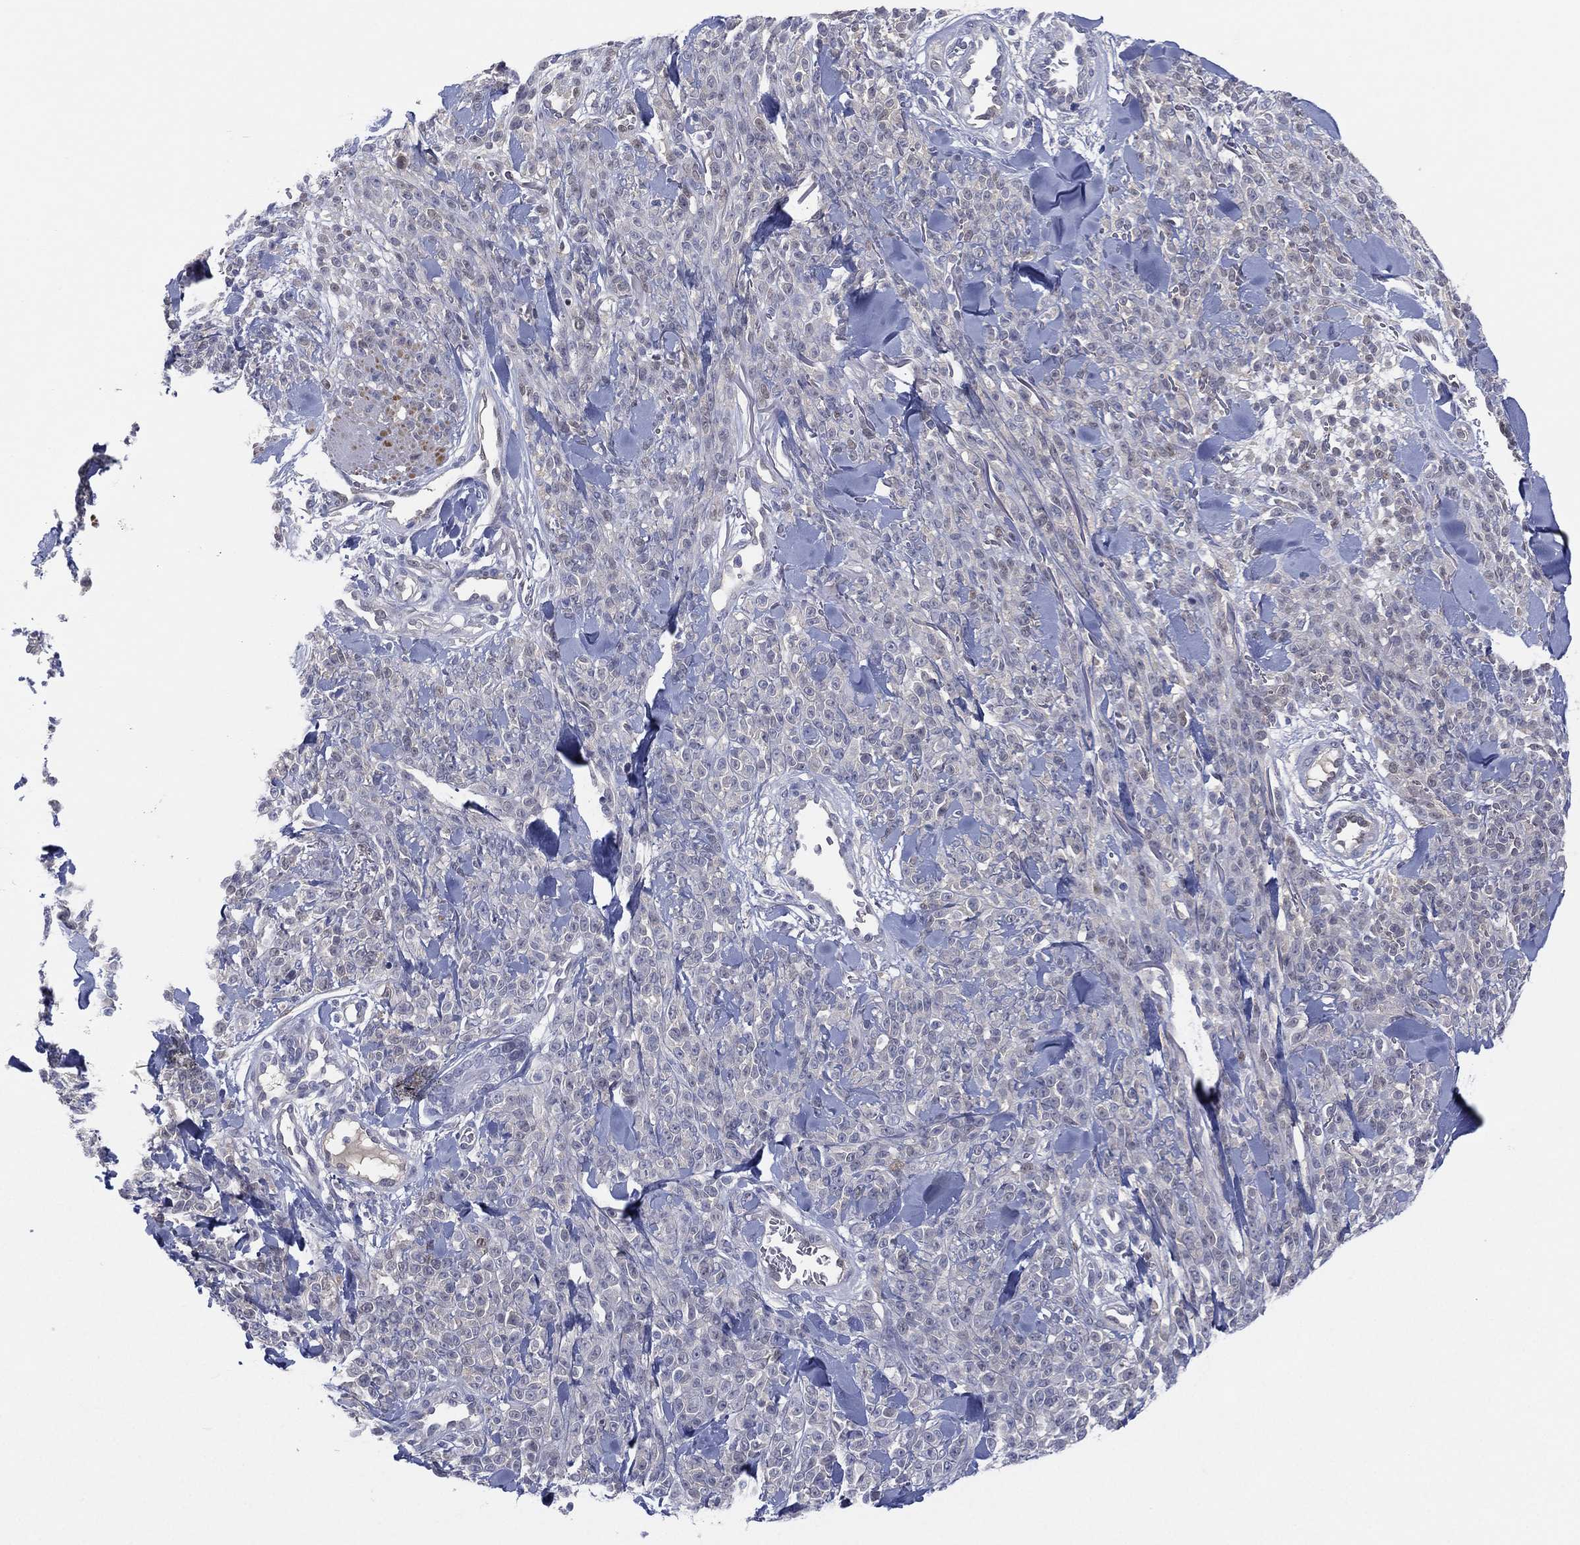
{"staining": {"intensity": "negative", "quantity": "none", "location": "none"}, "tissue": "melanoma", "cell_type": "Tumor cells", "image_type": "cancer", "snomed": [{"axis": "morphology", "description": "Malignant melanoma, NOS"}, {"axis": "topography", "description": "Skin"}, {"axis": "topography", "description": "Skin of trunk"}], "caption": "Melanoma was stained to show a protein in brown. There is no significant staining in tumor cells.", "gene": "DDAH1", "patient": {"sex": "male", "age": 74}}